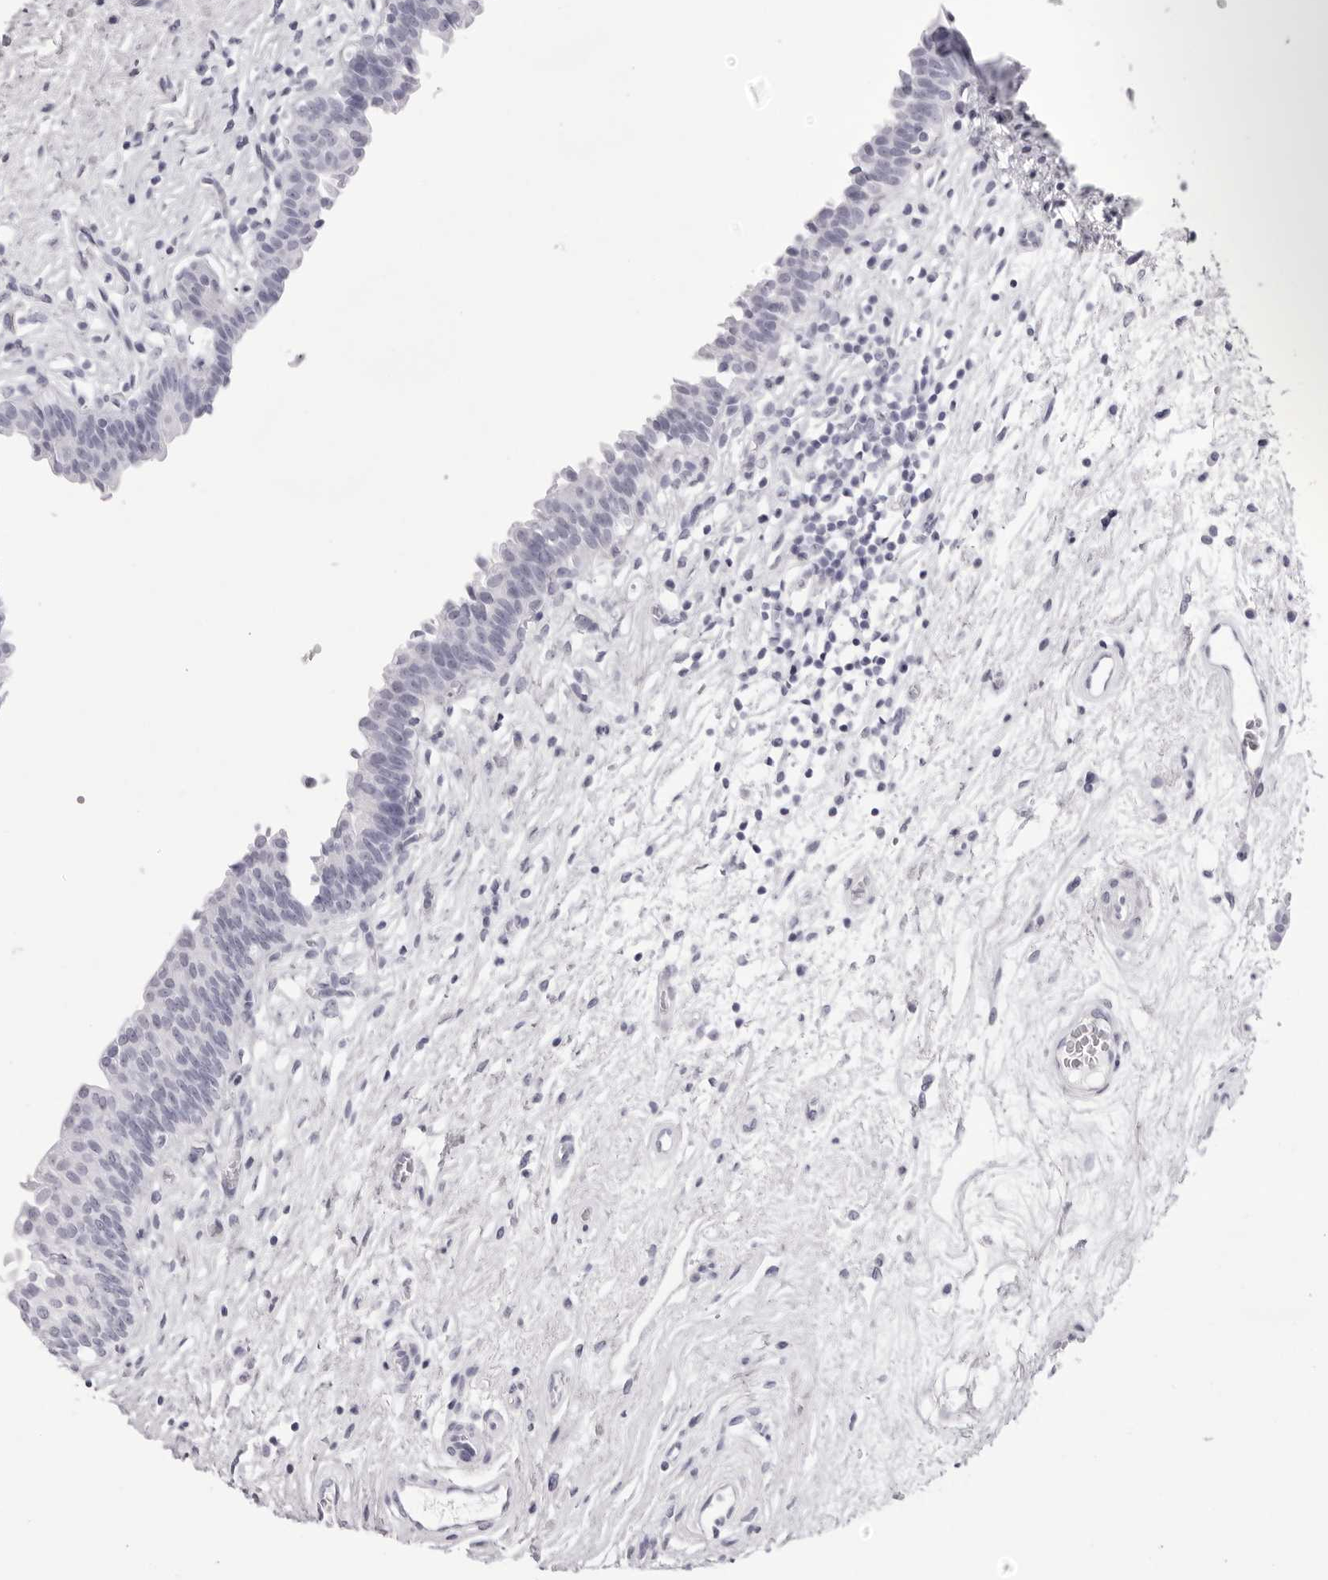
{"staining": {"intensity": "negative", "quantity": "none", "location": "none"}, "tissue": "urinary bladder", "cell_type": "Urothelial cells", "image_type": "normal", "snomed": [{"axis": "morphology", "description": "Normal tissue, NOS"}, {"axis": "topography", "description": "Urinary bladder"}], "caption": "The immunohistochemistry (IHC) histopathology image has no significant expression in urothelial cells of urinary bladder. (DAB (3,3'-diaminobenzidine) immunohistochemistry (IHC) with hematoxylin counter stain).", "gene": "TMOD4", "patient": {"sex": "male", "age": 83}}